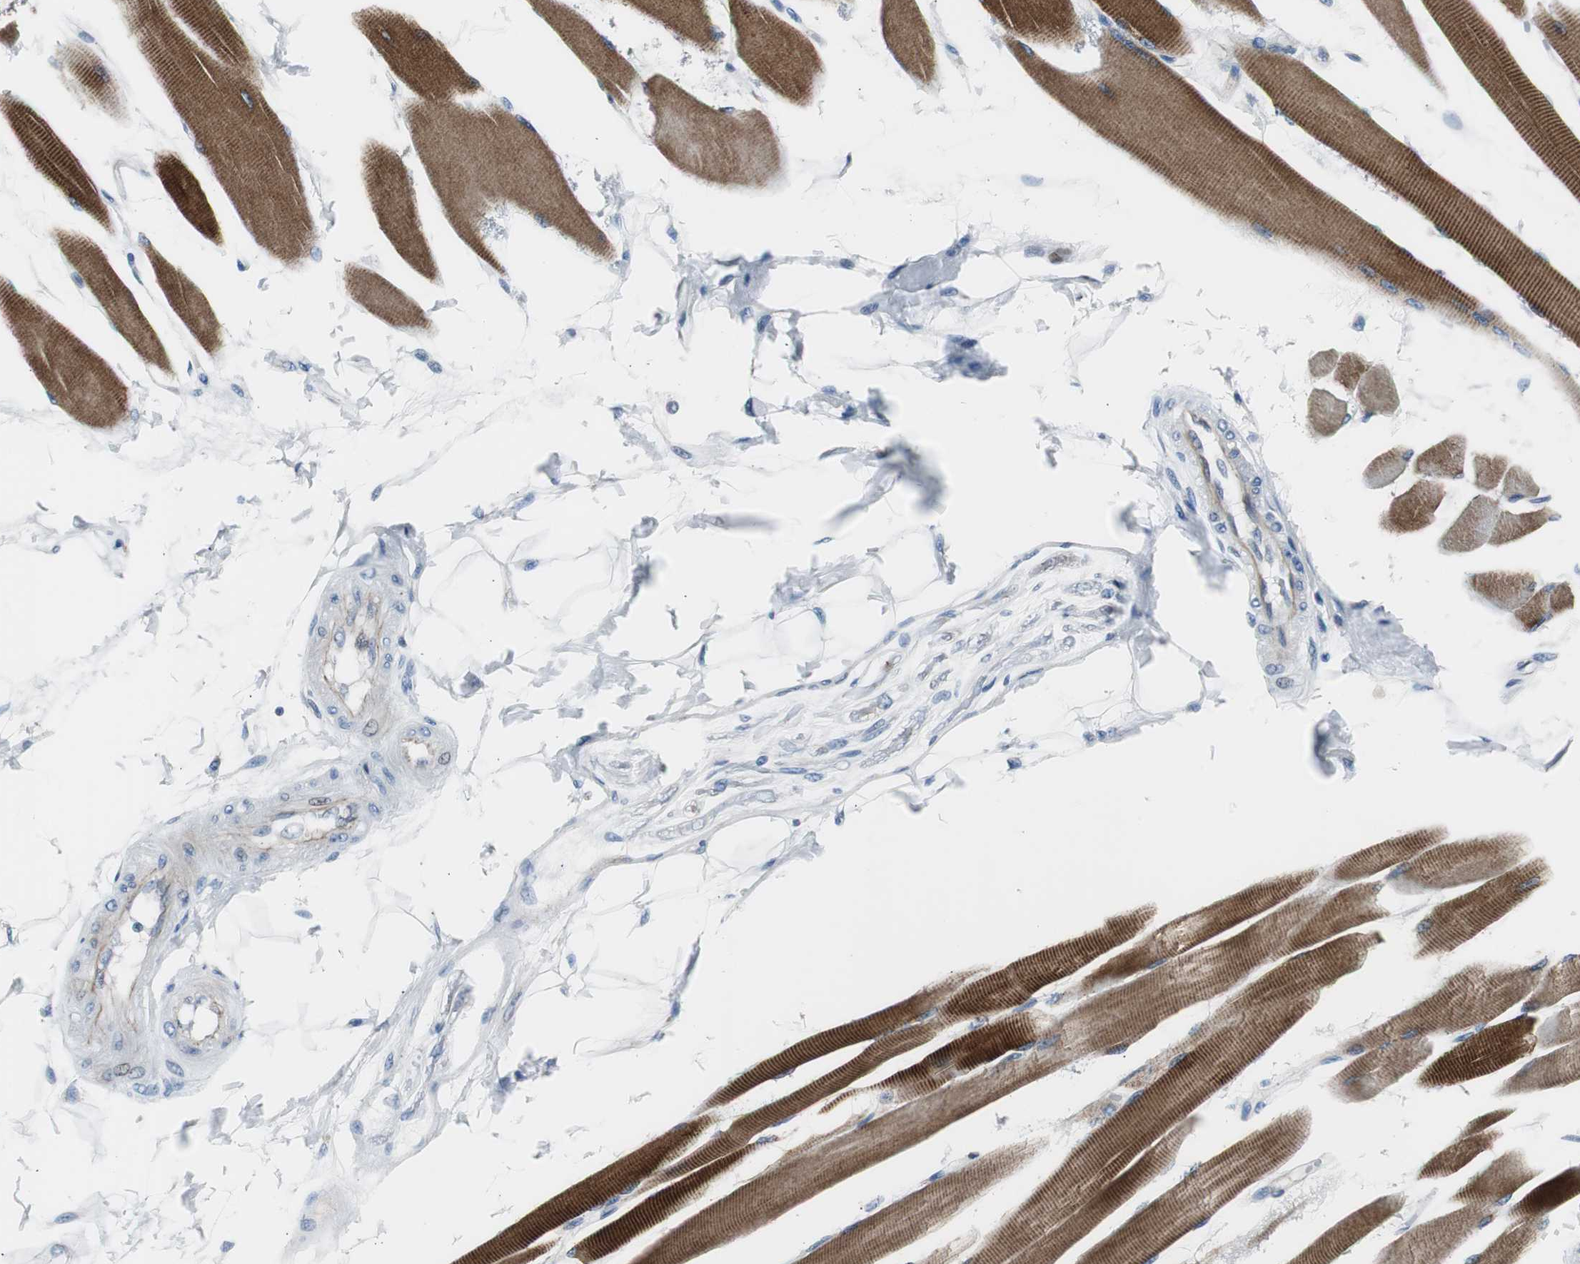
{"staining": {"intensity": "strong", "quantity": ">75%", "location": "cytoplasmic/membranous"}, "tissue": "skeletal muscle", "cell_type": "Myocytes", "image_type": "normal", "snomed": [{"axis": "morphology", "description": "Normal tissue, NOS"}, {"axis": "topography", "description": "Skeletal muscle"}, {"axis": "topography", "description": "Peripheral nerve tissue"}], "caption": "The photomicrograph exhibits a brown stain indicating the presence of a protein in the cytoplasmic/membranous of myocytes in skeletal muscle.", "gene": "STXBP4", "patient": {"sex": "female", "age": 84}}